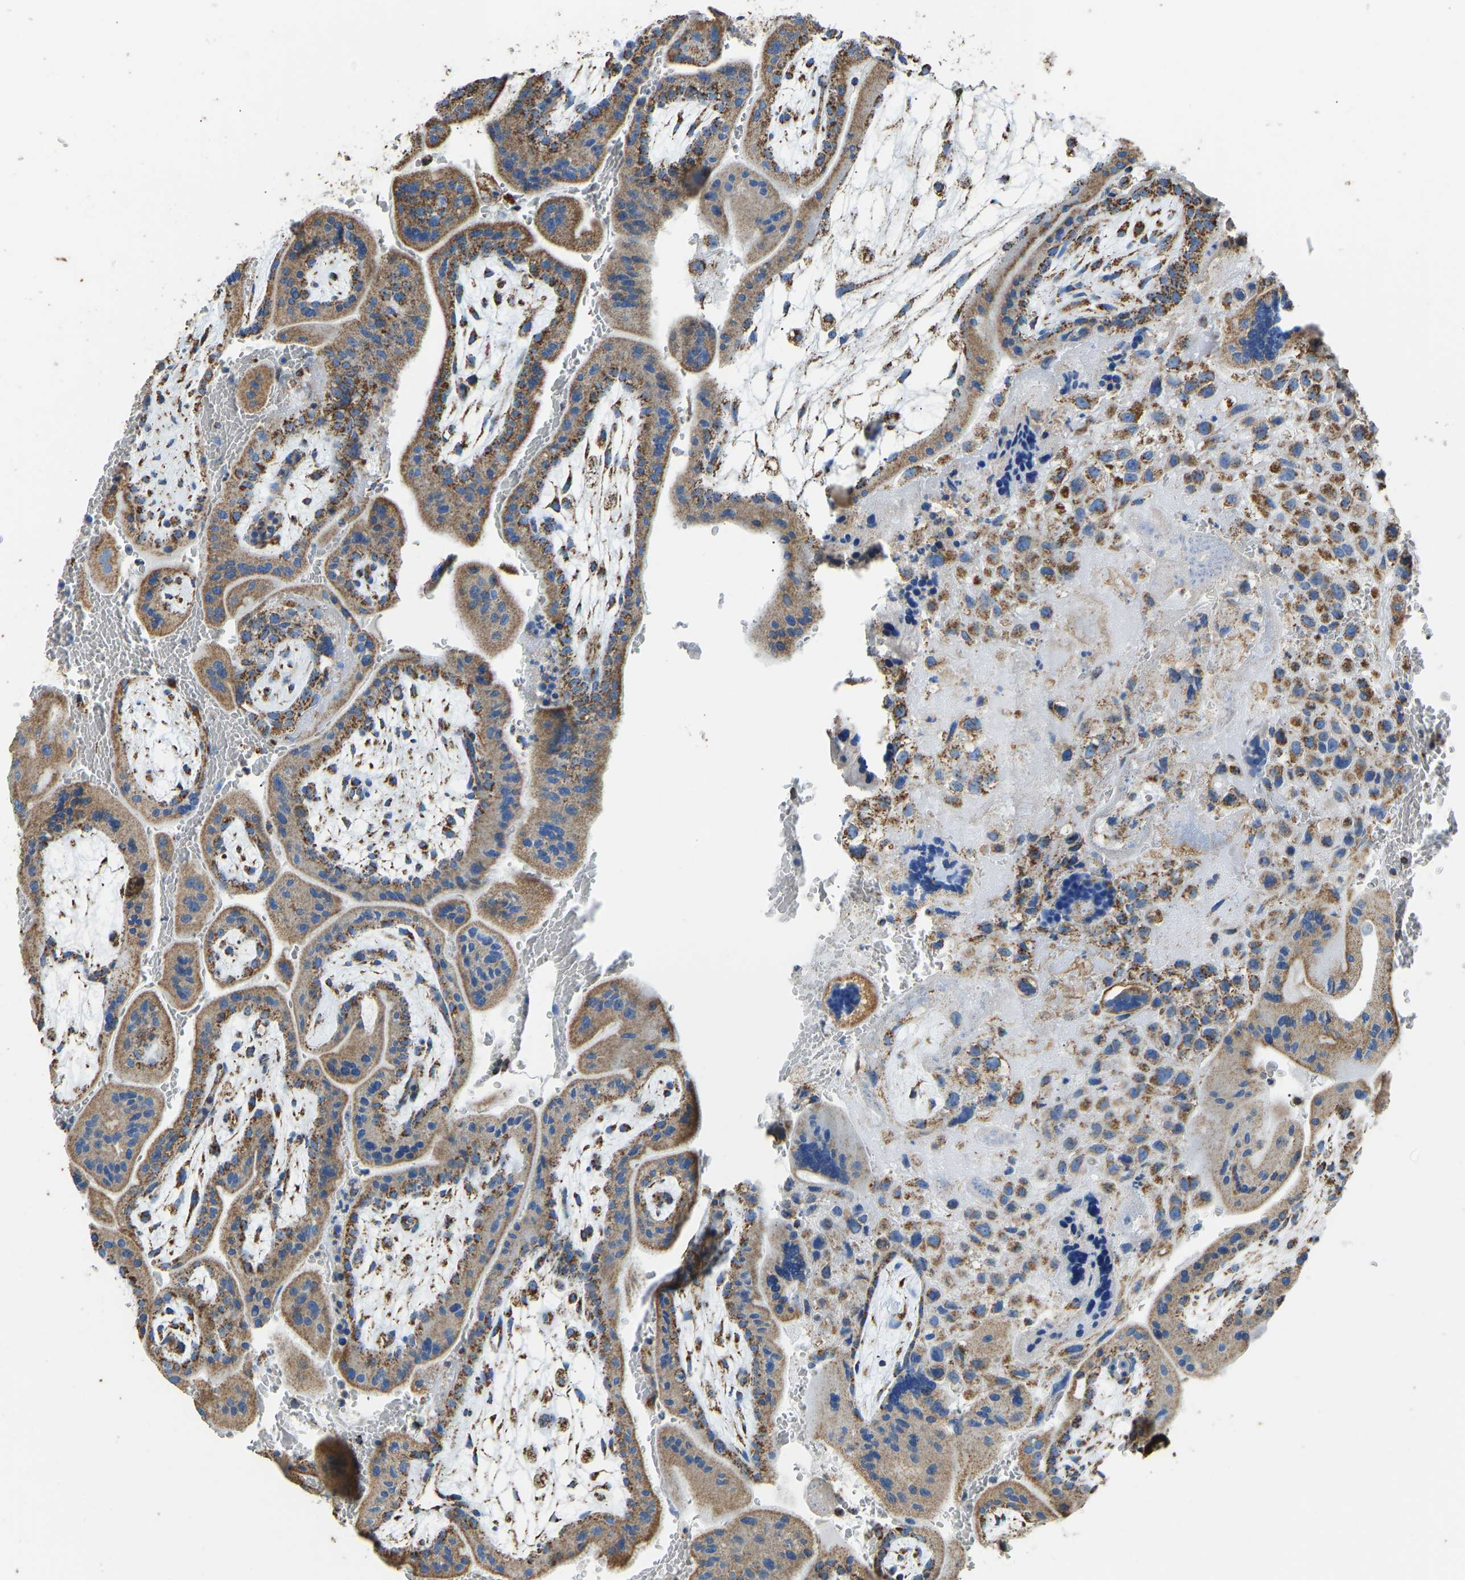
{"staining": {"intensity": "moderate", "quantity": ">75%", "location": "cytoplasmic/membranous"}, "tissue": "placenta", "cell_type": "Decidual cells", "image_type": "normal", "snomed": [{"axis": "morphology", "description": "Normal tissue, NOS"}, {"axis": "topography", "description": "Placenta"}], "caption": "IHC photomicrograph of benign human placenta stained for a protein (brown), which displays medium levels of moderate cytoplasmic/membranous positivity in approximately >75% of decidual cells.", "gene": "IRX6", "patient": {"sex": "female", "age": 35}}